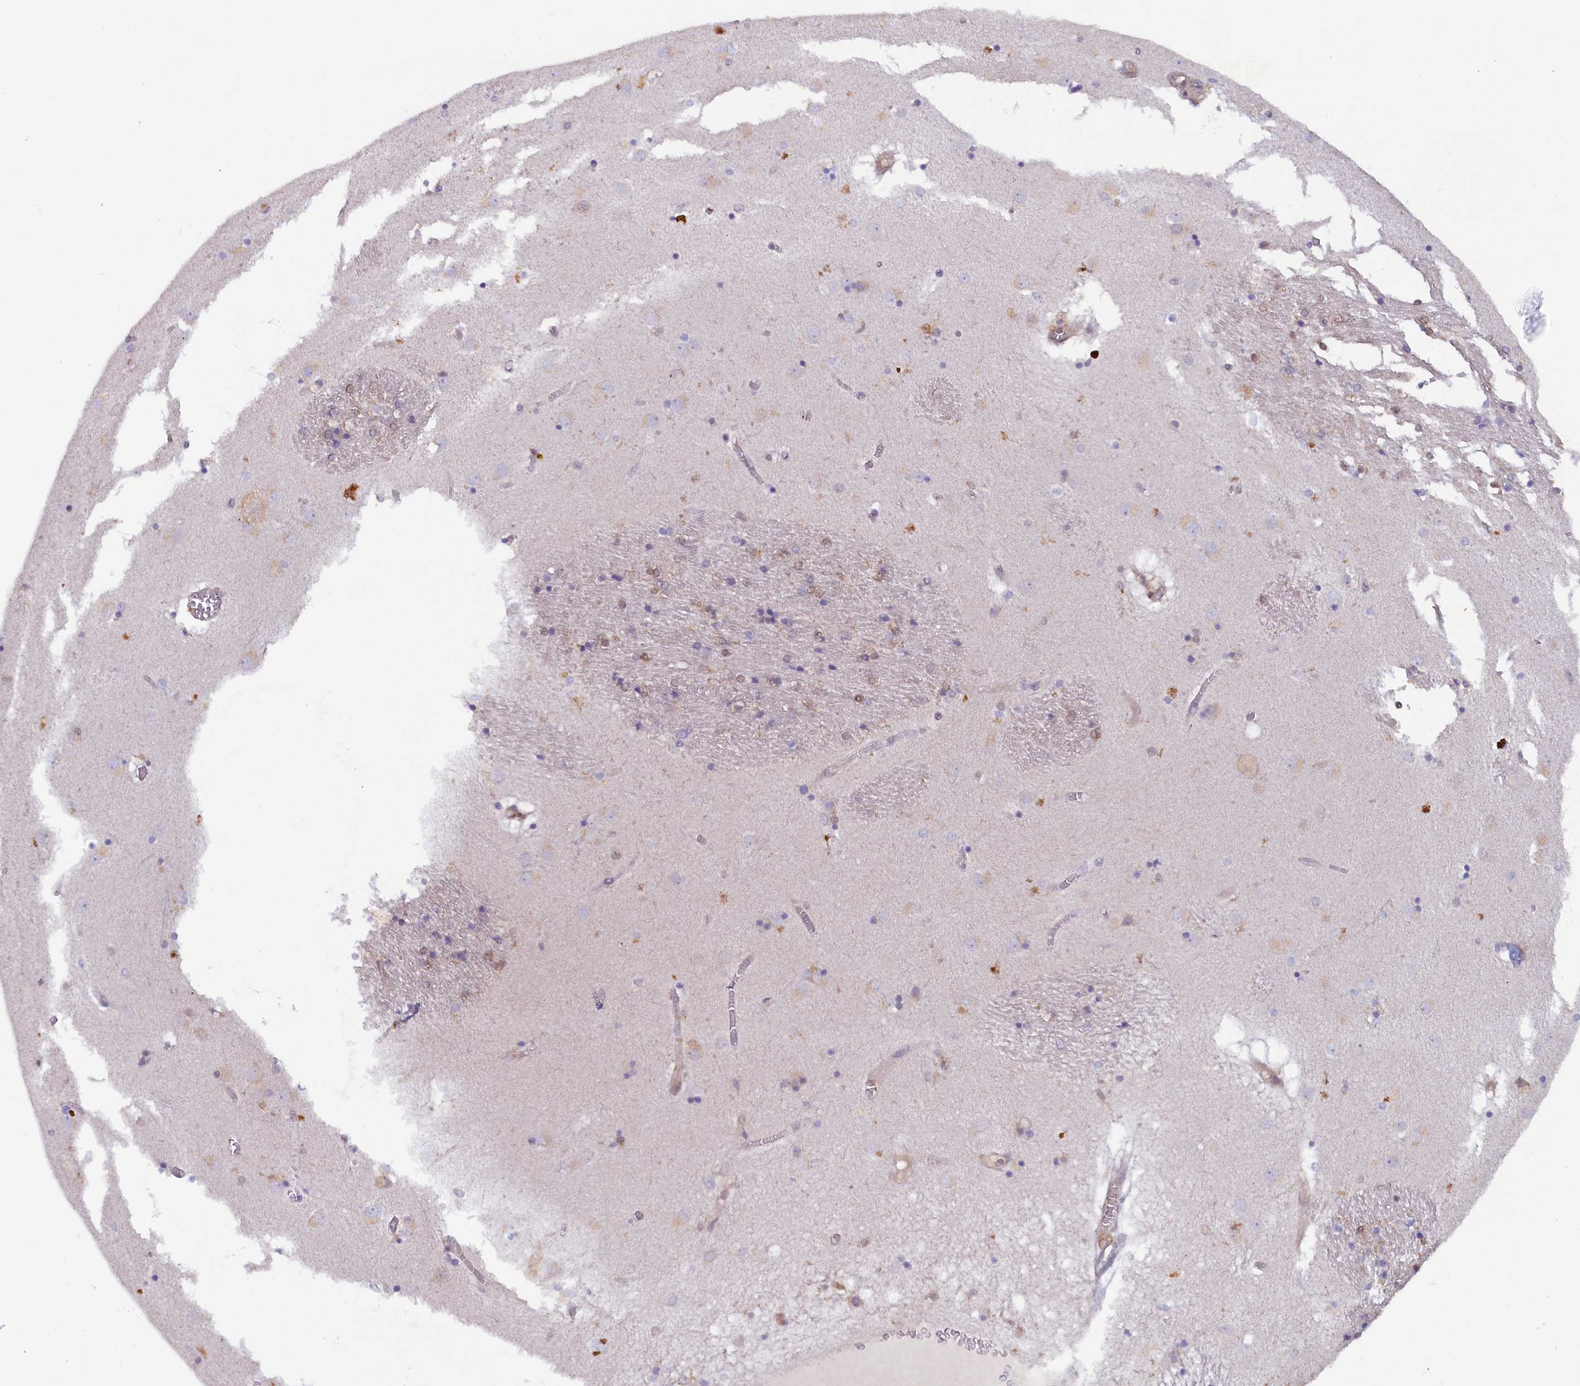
{"staining": {"intensity": "moderate", "quantity": "<25%", "location": "cytoplasmic/membranous,nuclear"}, "tissue": "caudate", "cell_type": "Glial cells", "image_type": "normal", "snomed": [{"axis": "morphology", "description": "Normal tissue, NOS"}, {"axis": "topography", "description": "Lateral ventricle wall"}], "caption": "Caudate stained for a protein reveals moderate cytoplasmic/membranous,nuclear positivity in glial cells. The staining was performed using DAB to visualize the protein expression in brown, while the nuclei were stained in blue with hematoxylin (Magnification: 20x).", "gene": "JPT2", "patient": {"sex": "male", "age": 70}}